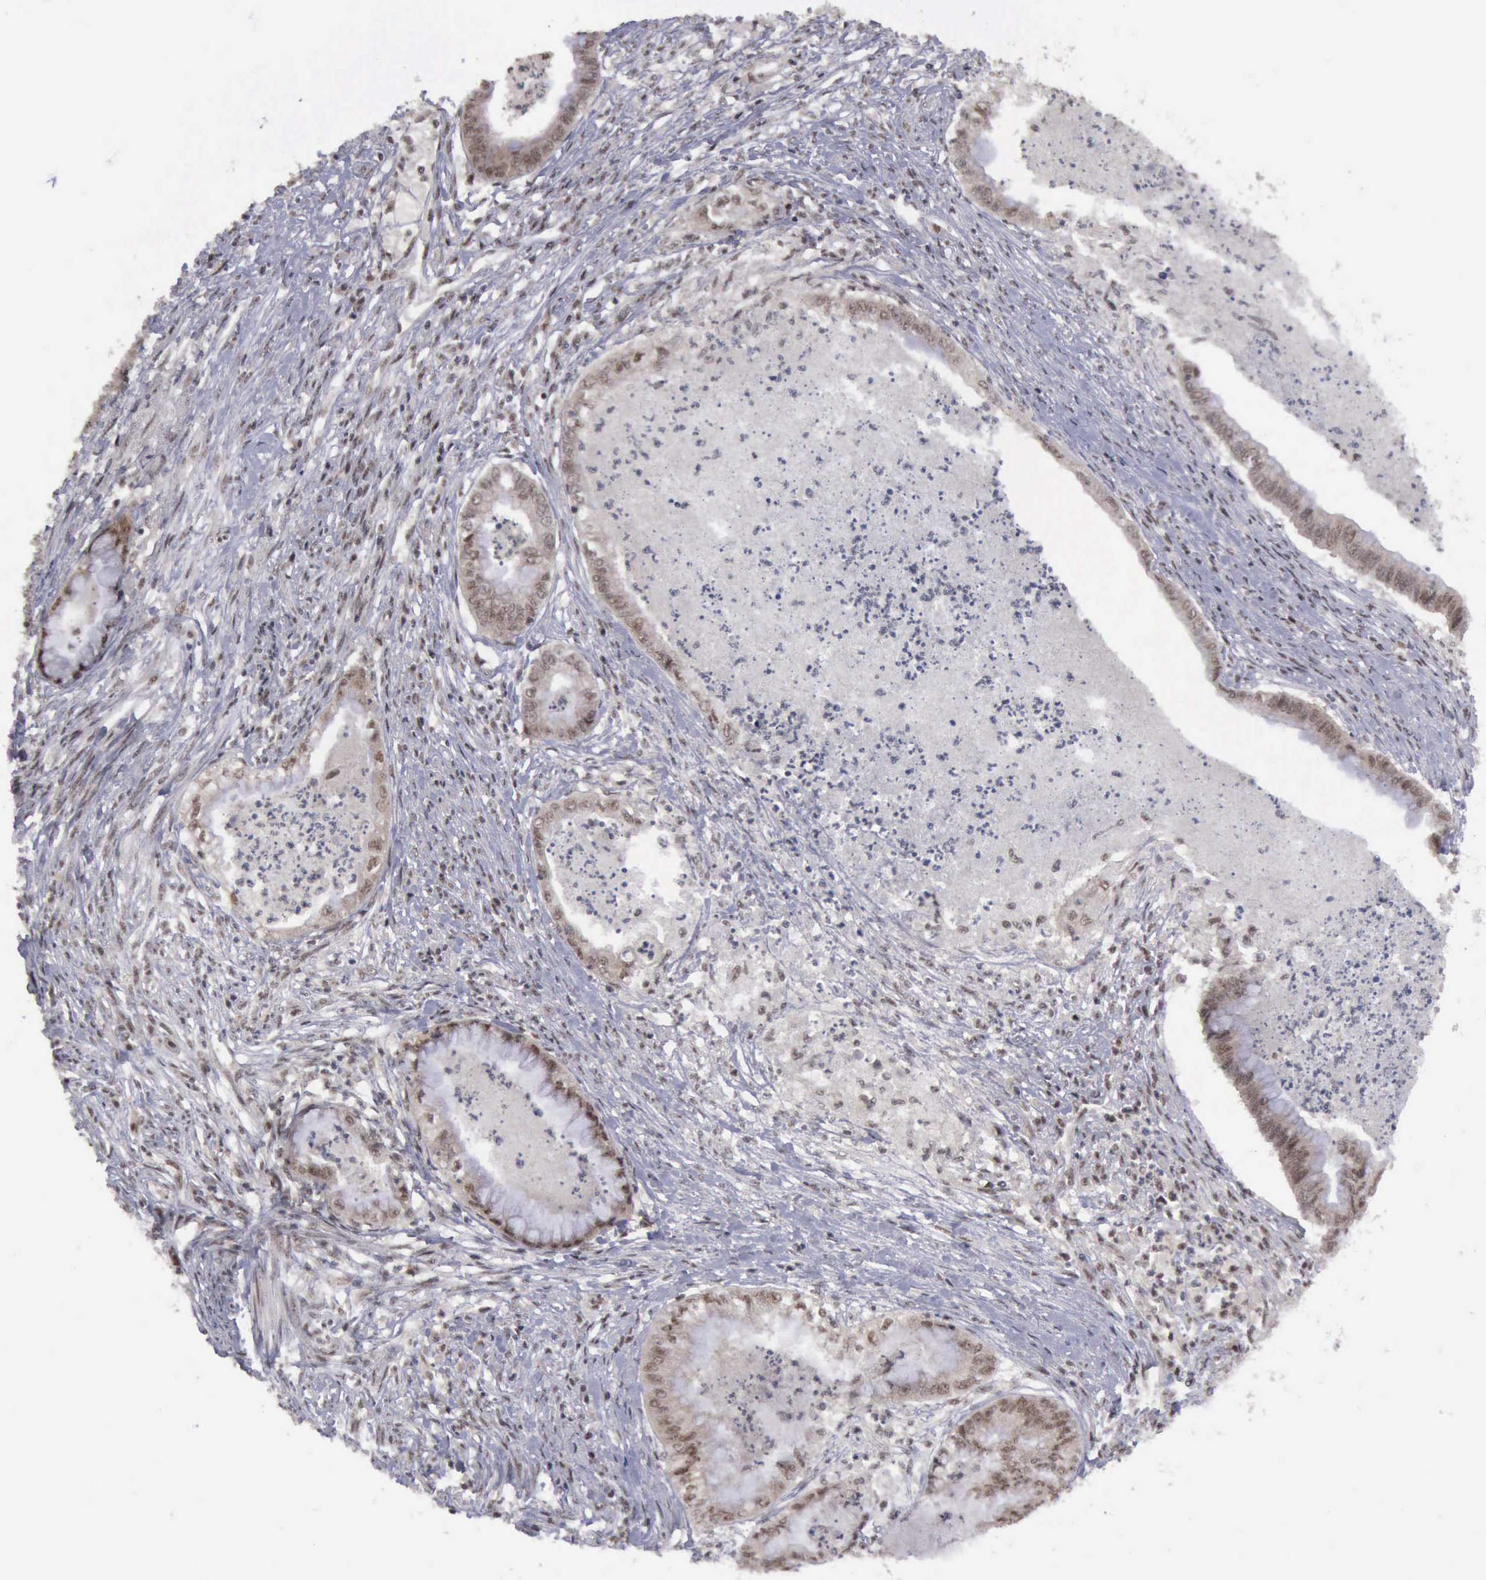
{"staining": {"intensity": "strong", "quantity": ">75%", "location": "cytoplasmic/membranous,nuclear"}, "tissue": "endometrial cancer", "cell_type": "Tumor cells", "image_type": "cancer", "snomed": [{"axis": "morphology", "description": "Necrosis, NOS"}, {"axis": "morphology", "description": "Adenocarcinoma, NOS"}, {"axis": "topography", "description": "Endometrium"}], "caption": "Endometrial cancer tissue demonstrates strong cytoplasmic/membranous and nuclear expression in about >75% of tumor cells (DAB (3,3'-diaminobenzidine) IHC with brightfield microscopy, high magnification).", "gene": "ATM", "patient": {"sex": "female", "age": 79}}